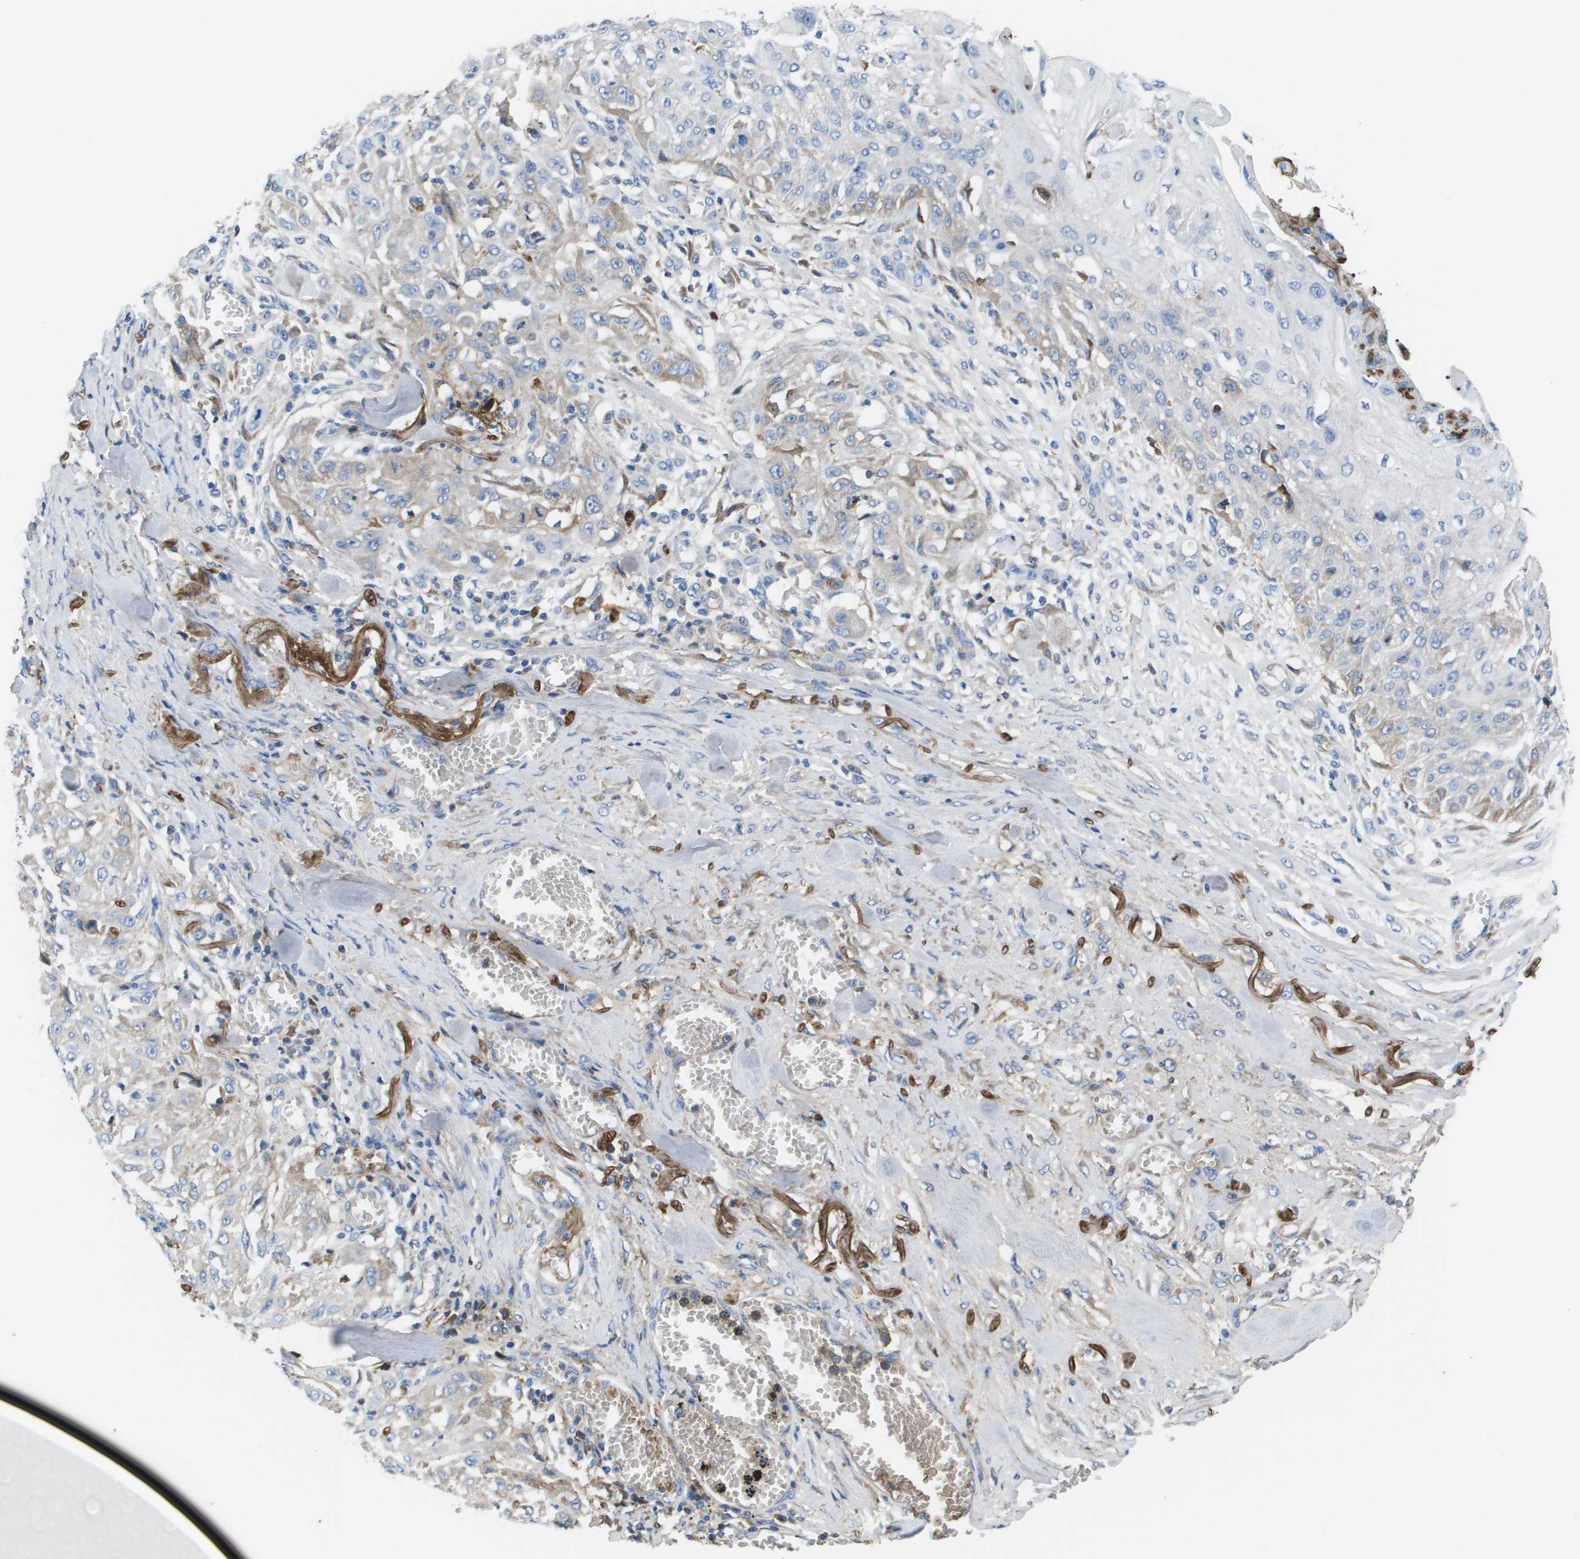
{"staining": {"intensity": "negative", "quantity": "none", "location": "none"}, "tissue": "skin cancer", "cell_type": "Tumor cells", "image_type": "cancer", "snomed": [{"axis": "morphology", "description": "Squamous cell carcinoma, NOS"}, {"axis": "morphology", "description": "Squamous cell carcinoma, metastatic, NOS"}, {"axis": "topography", "description": "Skin"}, {"axis": "topography", "description": "Lymph node"}], "caption": "Image shows no protein expression in tumor cells of metastatic squamous cell carcinoma (skin) tissue.", "gene": "VTN", "patient": {"sex": "male", "age": 75}}